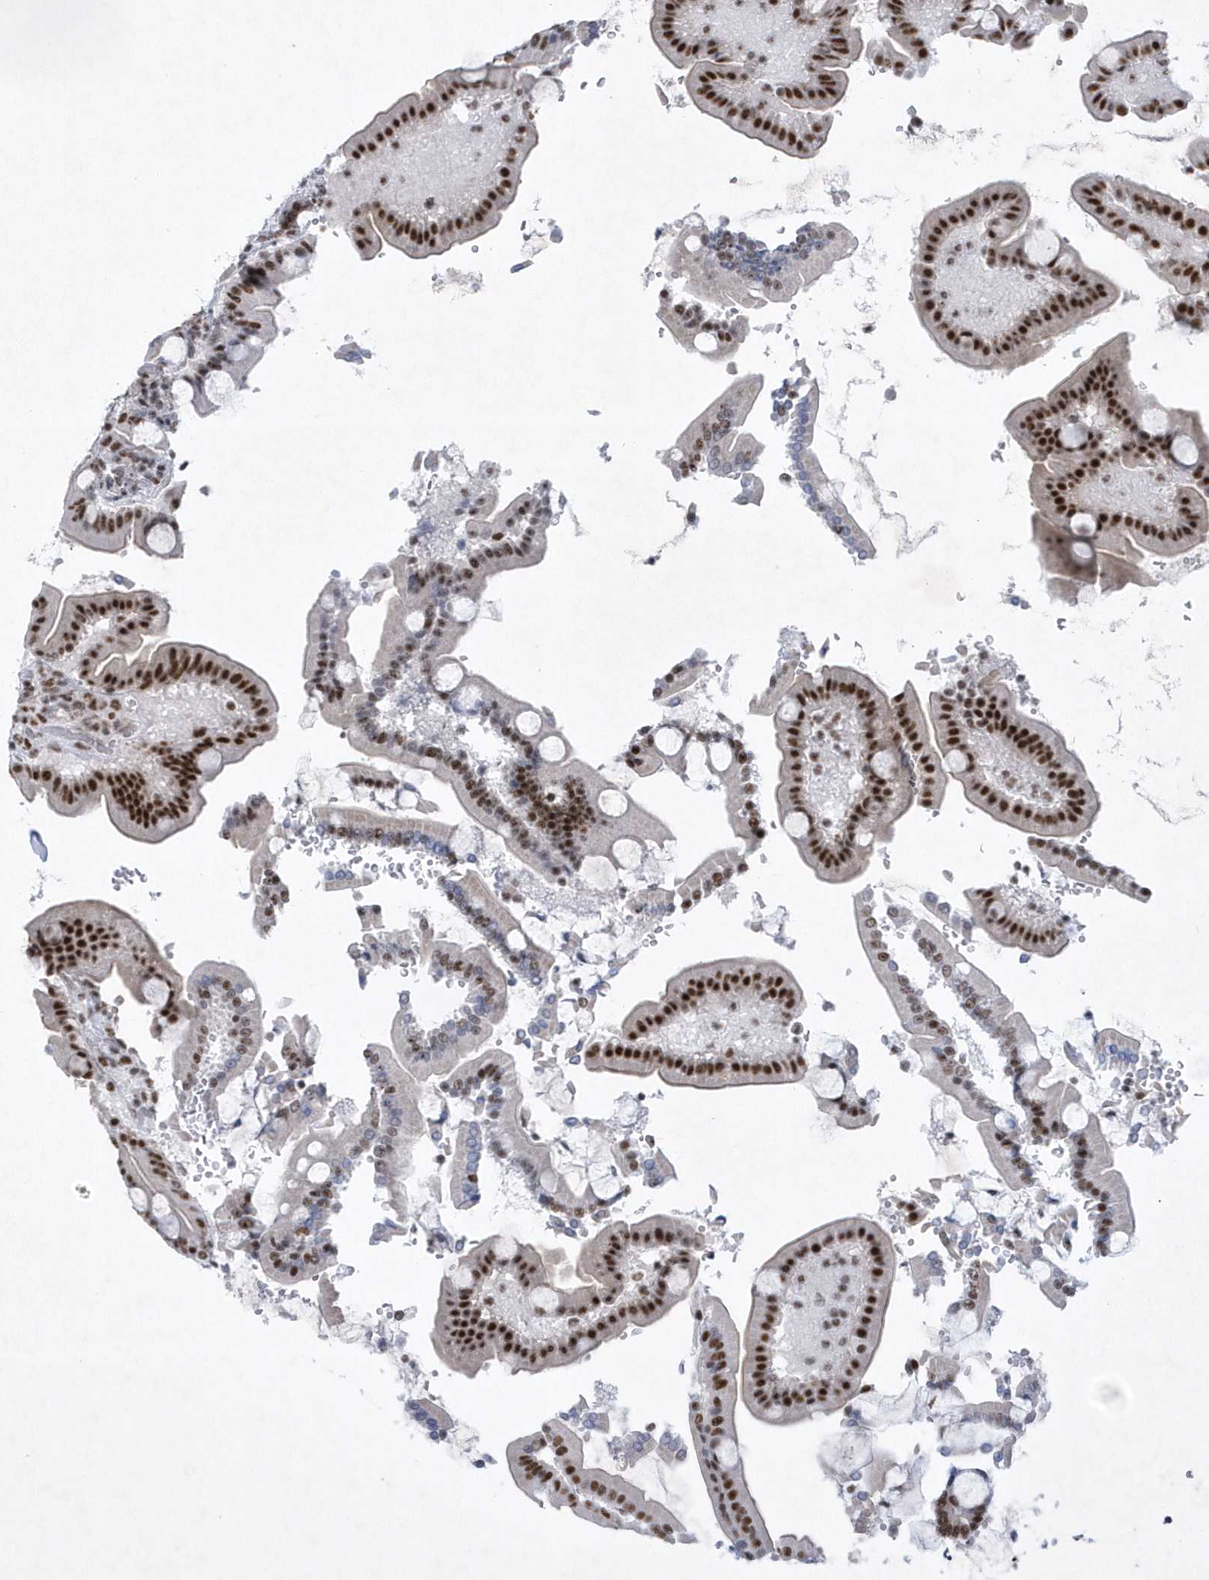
{"staining": {"intensity": "strong", "quantity": ">75%", "location": "nuclear"}, "tissue": "duodenum", "cell_type": "Glandular cells", "image_type": "normal", "snomed": [{"axis": "morphology", "description": "Normal tissue, NOS"}, {"axis": "topography", "description": "Duodenum"}], "caption": "The immunohistochemical stain shows strong nuclear positivity in glandular cells of benign duodenum. Nuclei are stained in blue.", "gene": "DCLRE1A", "patient": {"sex": "male", "age": 55}}